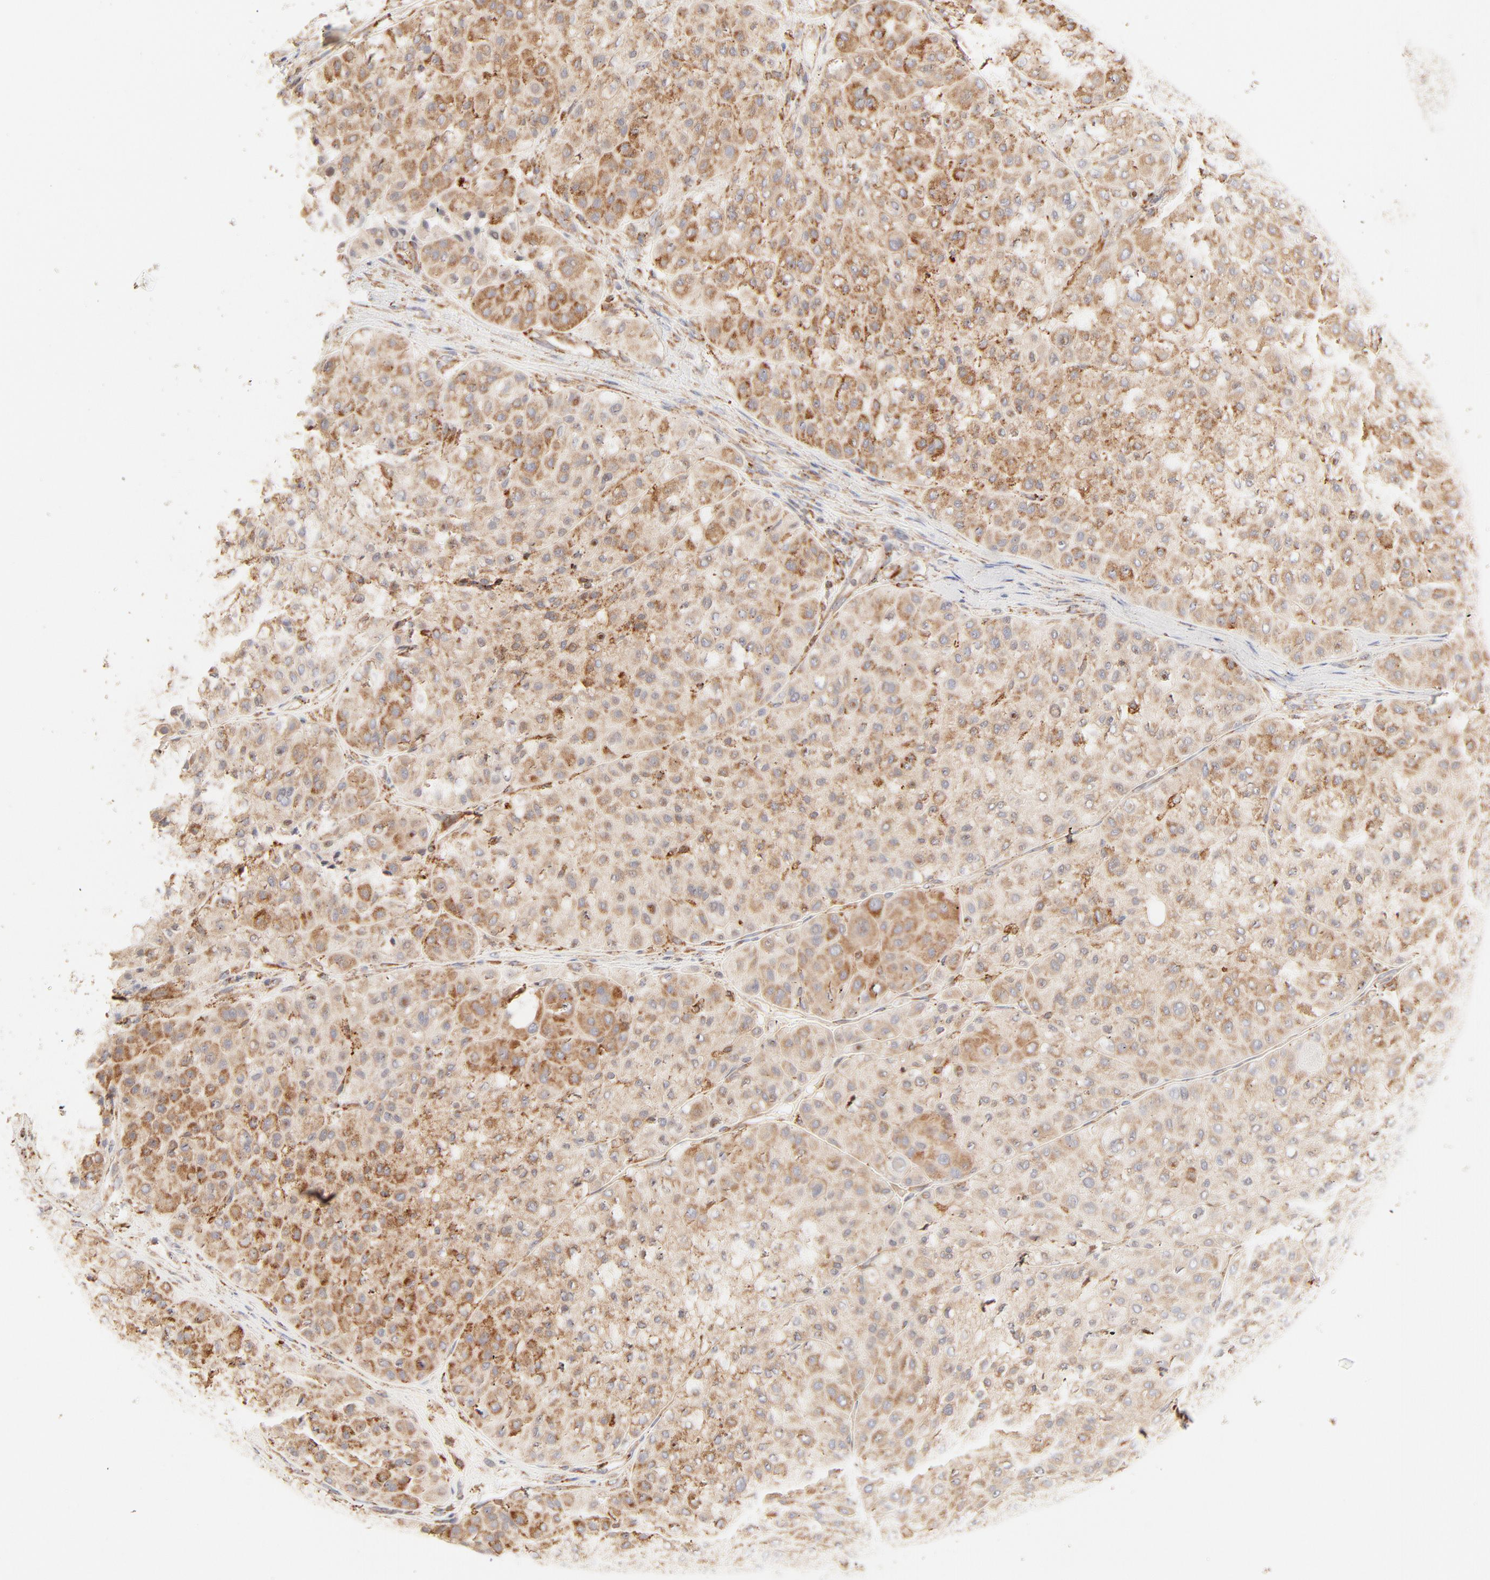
{"staining": {"intensity": "moderate", "quantity": ">75%", "location": "cytoplasmic/membranous"}, "tissue": "melanoma", "cell_type": "Tumor cells", "image_type": "cancer", "snomed": [{"axis": "morphology", "description": "Normal tissue, NOS"}, {"axis": "morphology", "description": "Malignant melanoma, Metastatic site"}, {"axis": "topography", "description": "Skin"}], "caption": "Melanoma stained for a protein (brown) reveals moderate cytoplasmic/membranous positive expression in about >75% of tumor cells.", "gene": "PARP12", "patient": {"sex": "male", "age": 41}}